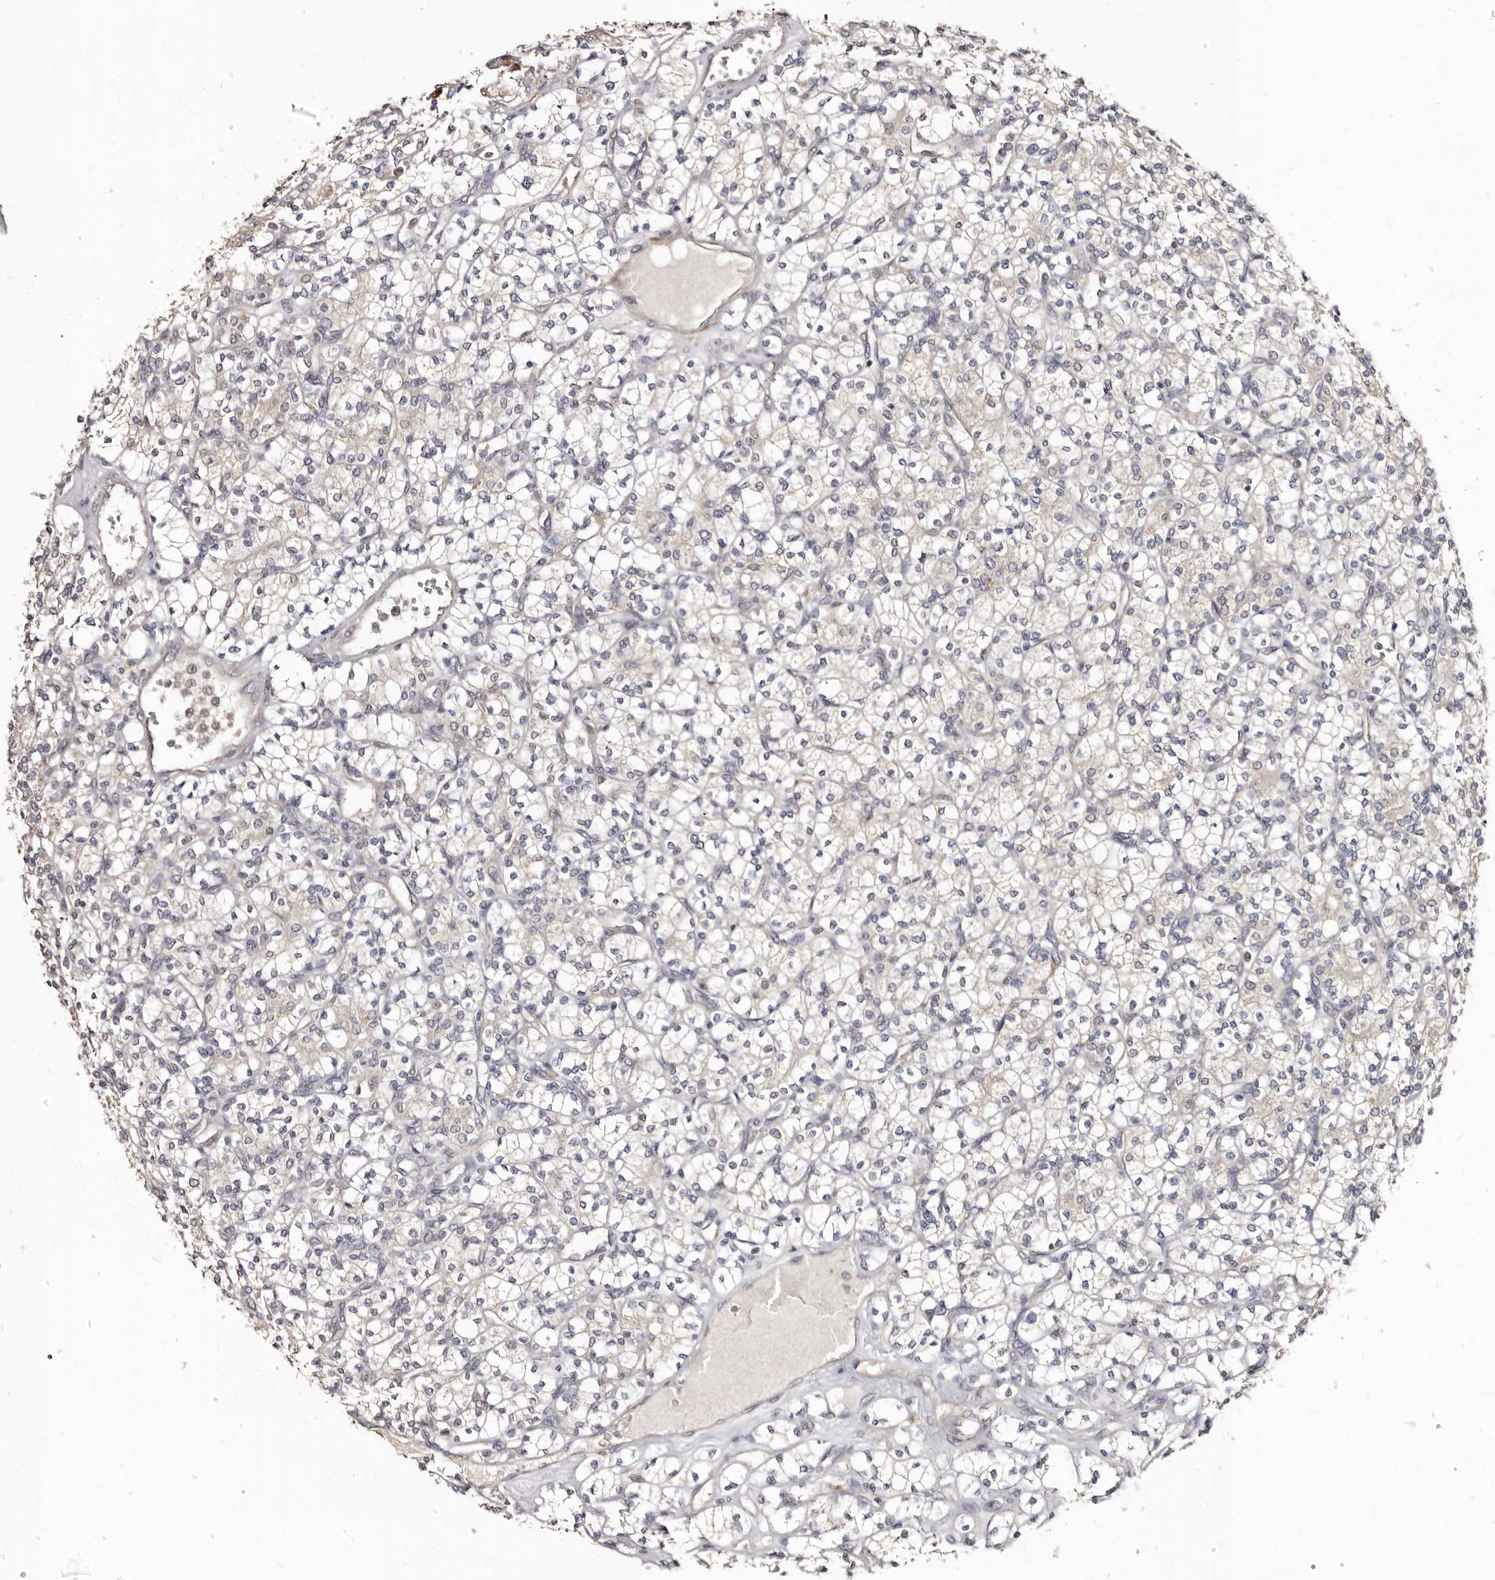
{"staining": {"intensity": "negative", "quantity": "none", "location": "none"}, "tissue": "renal cancer", "cell_type": "Tumor cells", "image_type": "cancer", "snomed": [{"axis": "morphology", "description": "Adenocarcinoma, NOS"}, {"axis": "topography", "description": "Kidney"}], "caption": "This is an immunohistochemistry (IHC) histopathology image of human adenocarcinoma (renal). There is no positivity in tumor cells.", "gene": "PTAFR", "patient": {"sex": "male", "age": 77}}